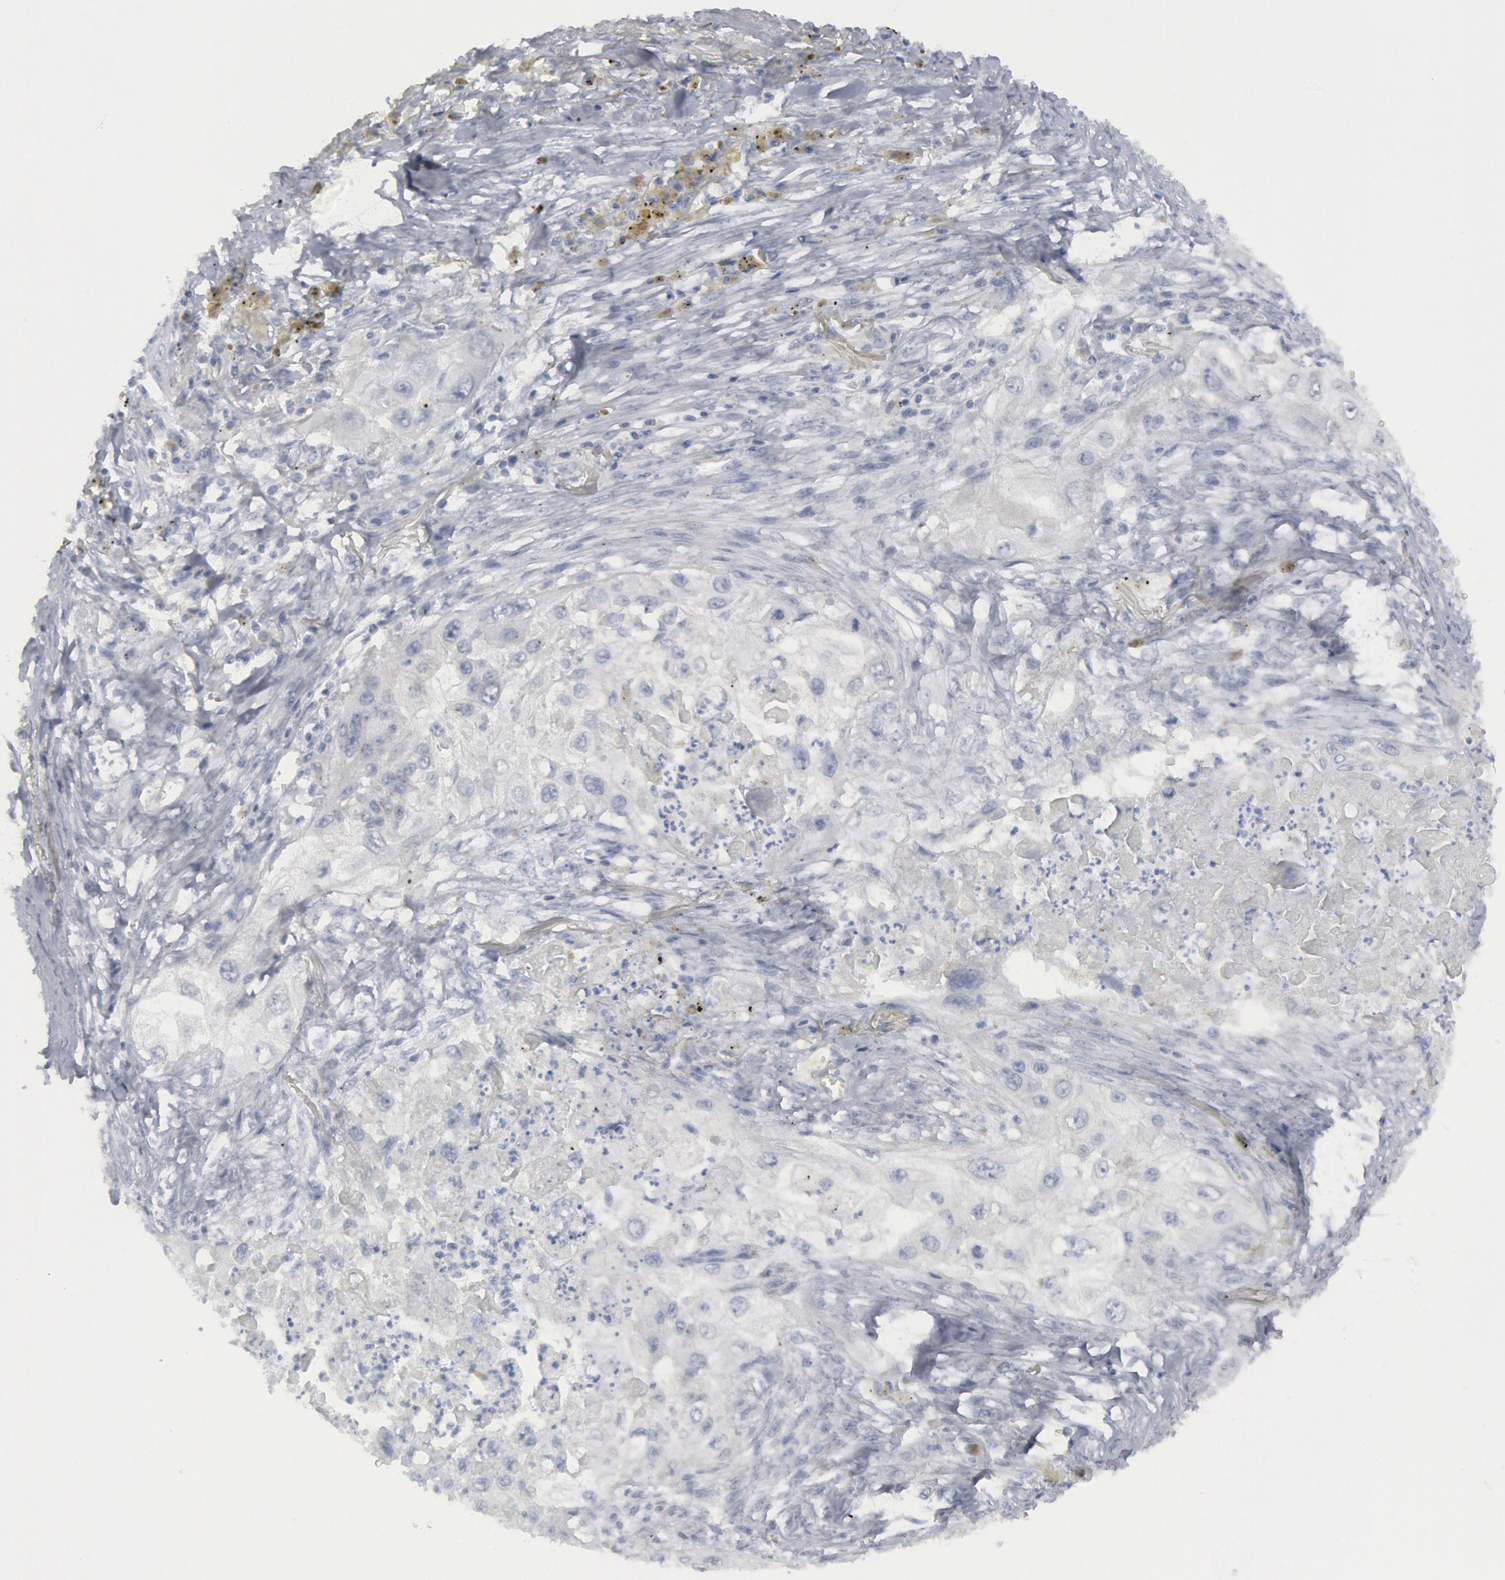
{"staining": {"intensity": "negative", "quantity": "none", "location": "none"}, "tissue": "lung cancer", "cell_type": "Tumor cells", "image_type": "cancer", "snomed": [{"axis": "morphology", "description": "Squamous cell carcinoma, NOS"}, {"axis": "topography", "description": "Lung"}], "caption": "Tumor cells are negative for protein expression in human lung squamous cell carcinoma. (DAB (3,3'-diaminobenzidine) immunohistochemistry visualized using brightfield microscopy, high magnification).", "gene": "DMC1", "patient": {"sex": "male", "age": 71}}